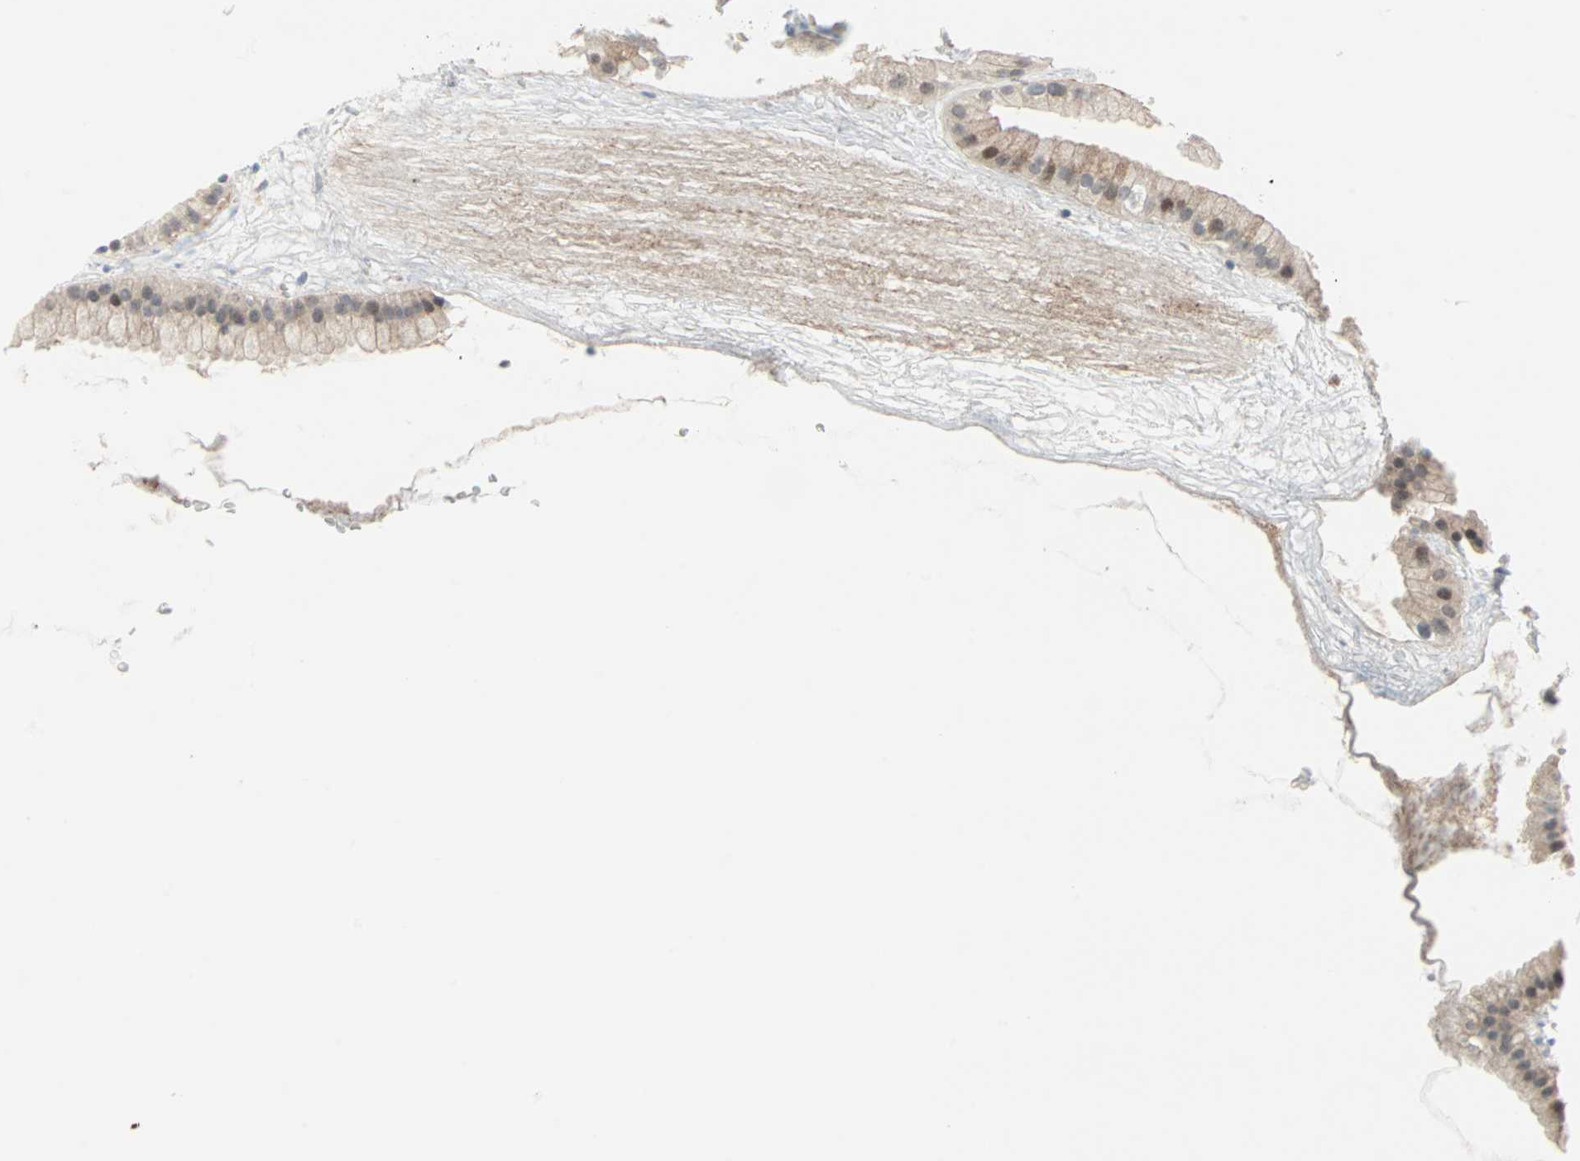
{"staining": {"intensity": "weak", "quantity": "25%-75%", "location": "cytoplasmic/membranous"}, "tissue": "gallbladder", "cell_type": "Glandular cells", "image_type": "normal", "snomed": [{"axis": "morphology", "description": "Normal tissue, NOS"}, {"axis": "topography", "description": "Gallbladder"}], "caption": "IHC image of normal gallbladder: human gallbladder stained using IHC reveals low levels of weak protein expression localized specifically in the cytoplasmic/membranous of glandular cells, appearing as a cytoplasmic/membranous brown color.", "gene": "CASP3", "patient": {"sex": "female", "age": 64}}